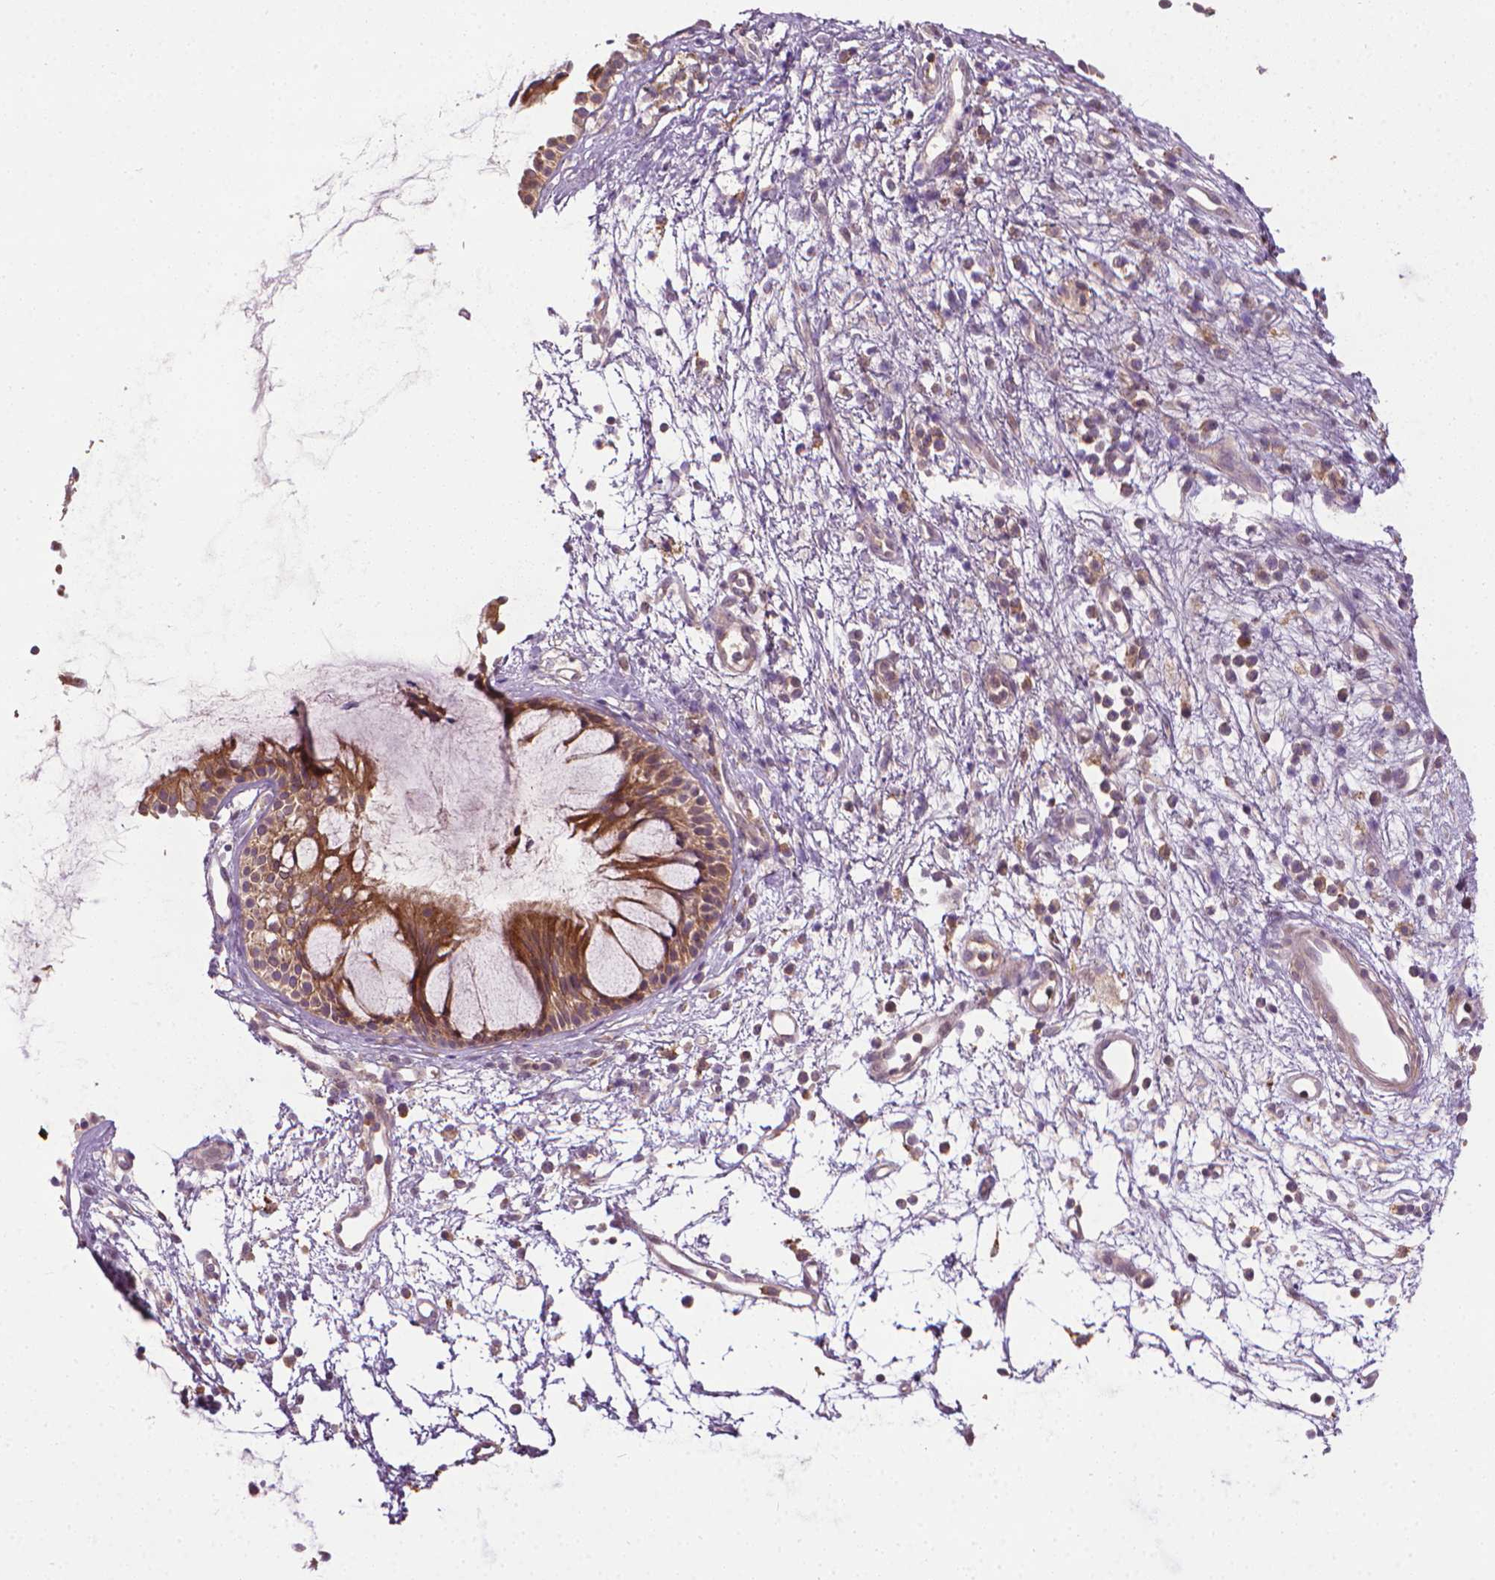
{"staining": {"intensity": "moderate", "quantity": ">75%", "location": "cytoplasmic/membranous"}, "tissue": "nasopharynx", "cell_type": "Respiratory epithelial cells", "image_type": "normal", "snomed": [{"axis": "morphology", "description": "Normal tissue, NOS"}, {"axis": "topography", "description": "Nasopharynx"}], "caption": "This micrograph shows immunohistochemistry staining of unremarkable human nasopharynx, with medium moderate cytoplasmic/membranous expression in about >75% of respiratory epithelial cells.", "gene": "PRAG1", "patient": {"sex": "male", "age": 77}}